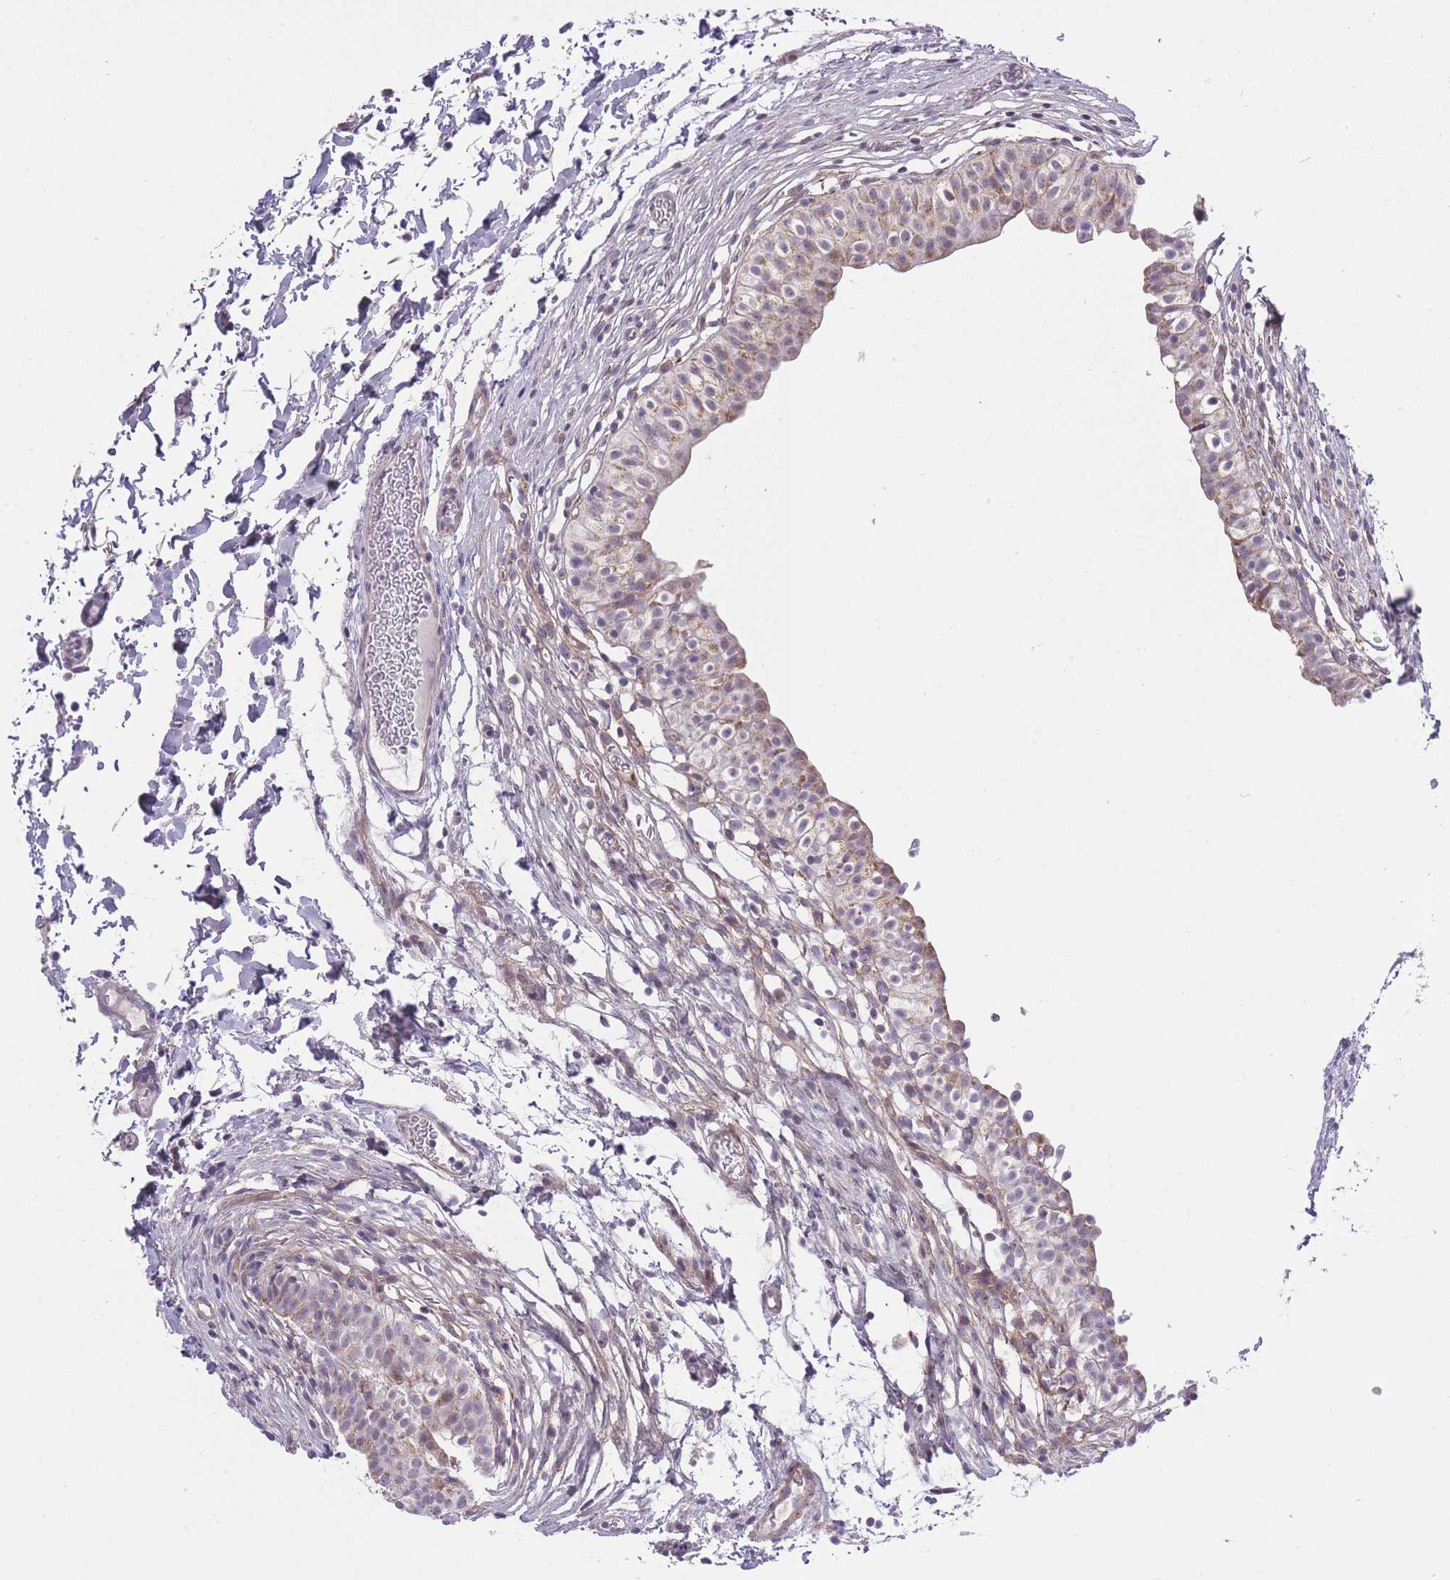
{"staining": {"intensity": "moderate", "quantity": "25%-75%", "location": "cytoplasmic/membranous"}, "tissue": "urinary bladder", "cell_type": "Urothelial cells", "image_type": "normal", "snomed": [{"axis": "morphology", "description": "Normal tissue, NOS"}, {"axis": "topography", "description": "Urinary bladder"}, {"axis": "topography", "description": "Peripheral nerve tissue"}], "caption": "A histopathology image of urinary bladder stained for a protein shows moderate cytoplasmic/membranous brown staining in urothelial cells.", "gene": "ZBTB24", "patient": {"sex": "male", "age": 55}}